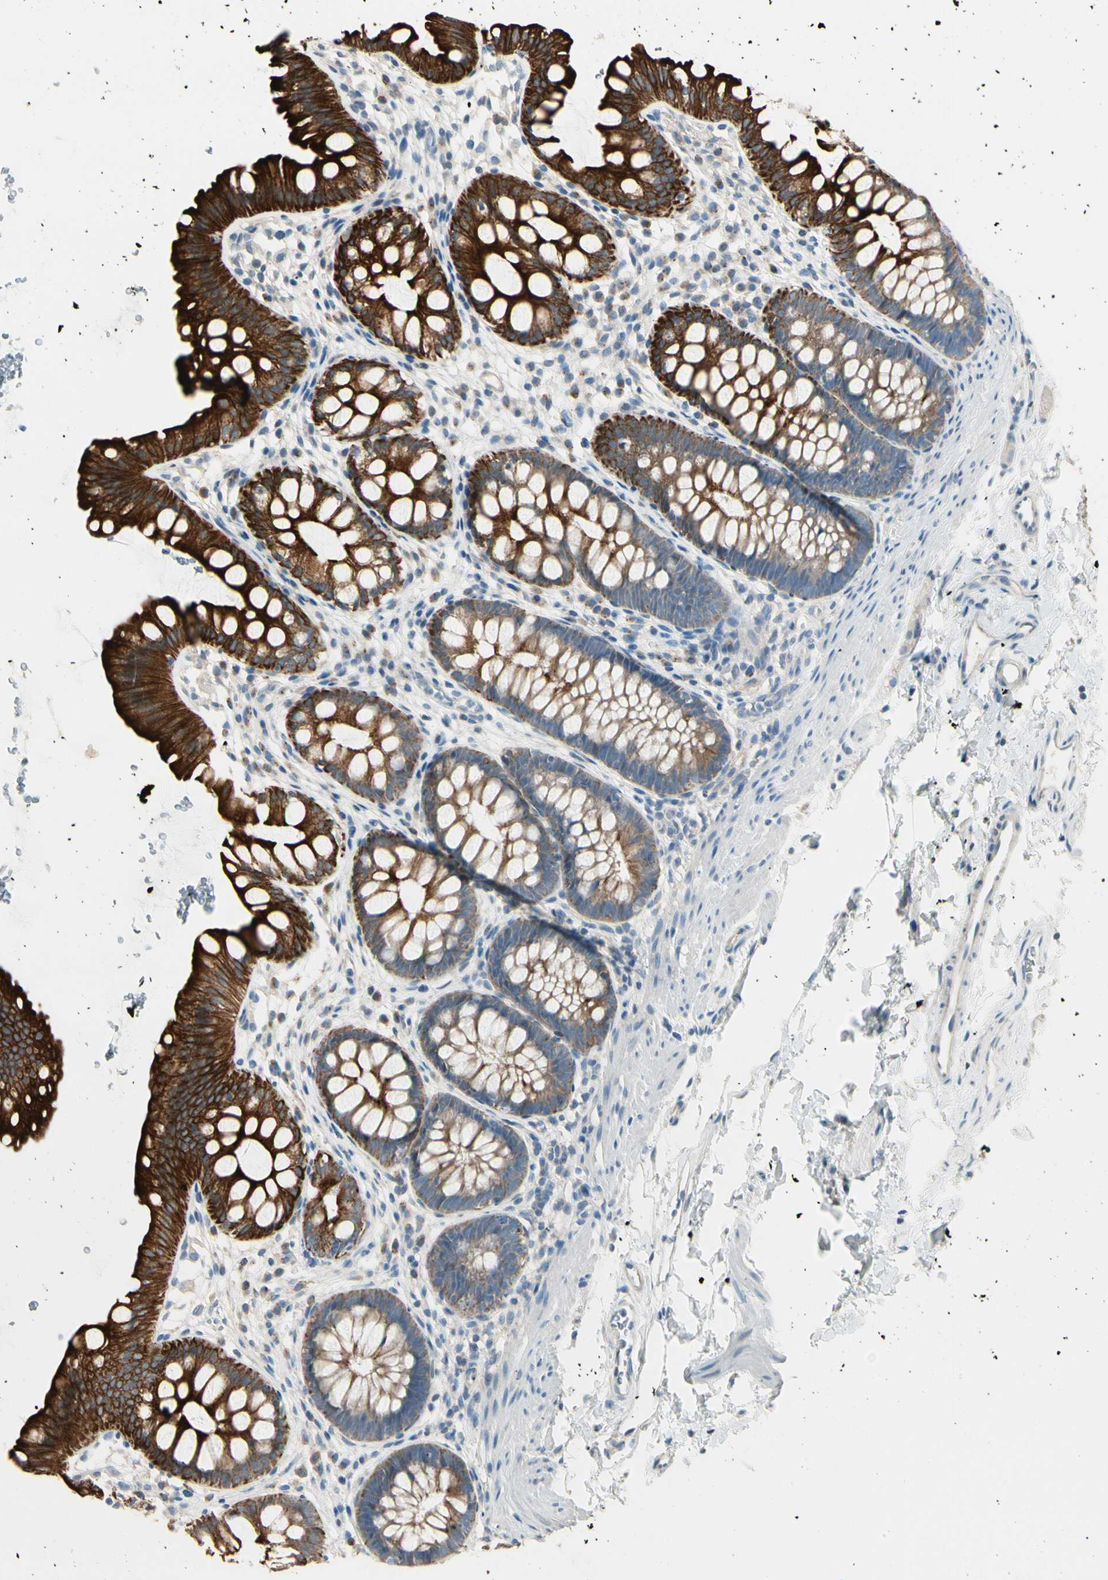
{"staining": {"intensity": "strong", "quantity": ">75%", "location": "cytoplasmic/membranous"}, "tissue": "rectum", "cell_type": "Glandular cells", "image_type": "normal", "snomed": [{"axis": "morphology", "description": "Normal tissue, NOS"}, {"axis": "topography", "description": "Rectum"}], "caption": "Human rectum stained for a protein (brown) exhibits strong cytoplasmic/membranous positive staining in about >75% of glandular cells.", "gene": "DUSP12", "patient": {"sex": "female", "age": 24}}